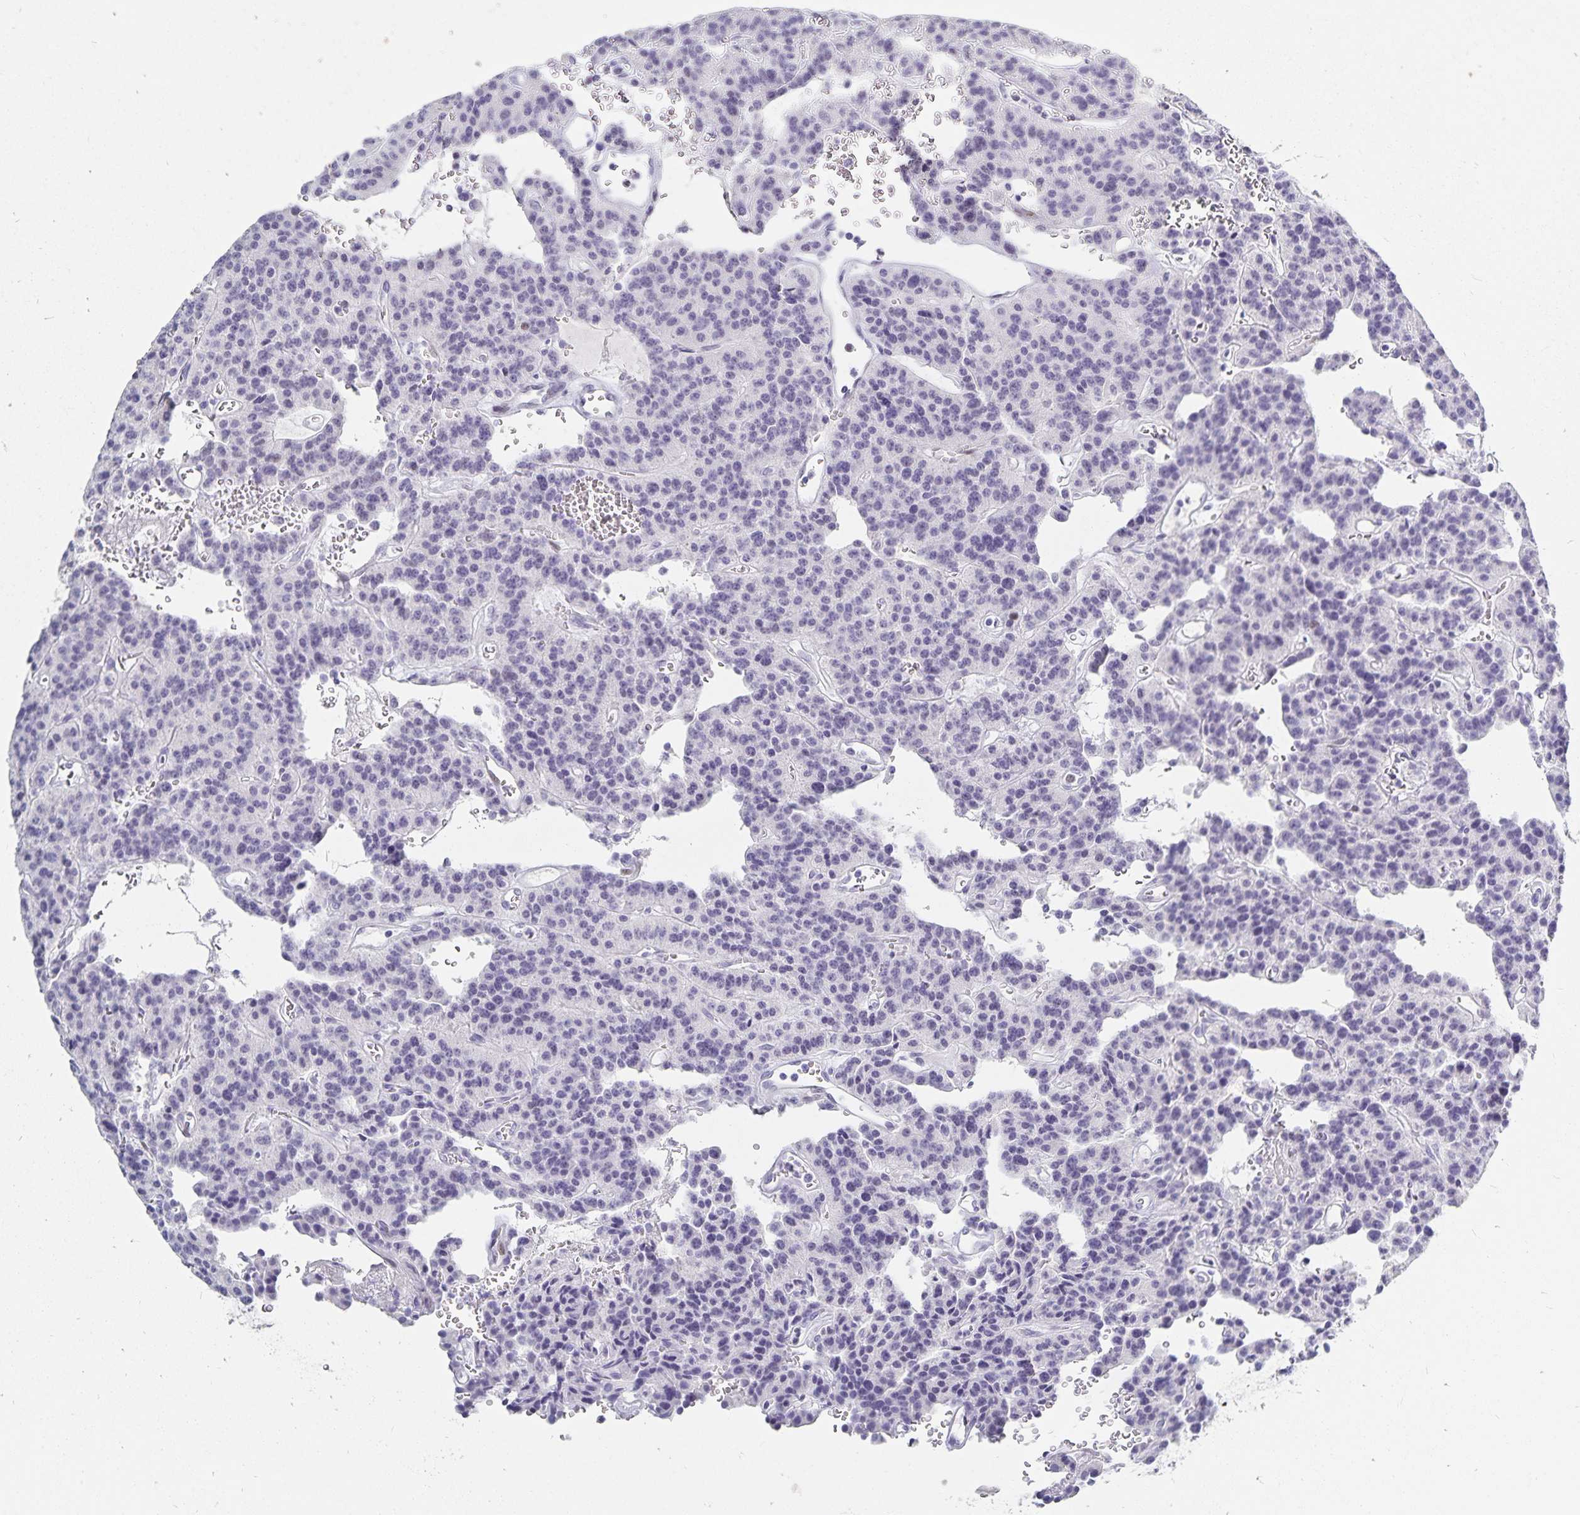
{"staining": {"intensity": "negative", "quantity": "none", "location": "none"}, "tissue": "carcinoid", "cell_type": "Tumor cells", "image_type": "cancer", "snomed": [{"axis": "morphology", "description": "Carcinoid, malignant, NOS"}, {"axis": "topography", "description": "Lung"}], "caption": "Immunohistochemistry (IHC) photomicrograph of neoplastic tissue: human carcinoid stained with DAB (3,3'-diaminobenzidine) demonstrates no significant protein expression in tumor cells. (DAB immunohistochemistry (IHC), high magnification).", "gene": "HMGB3", "patient": {"sex": "female", "age": 71}}